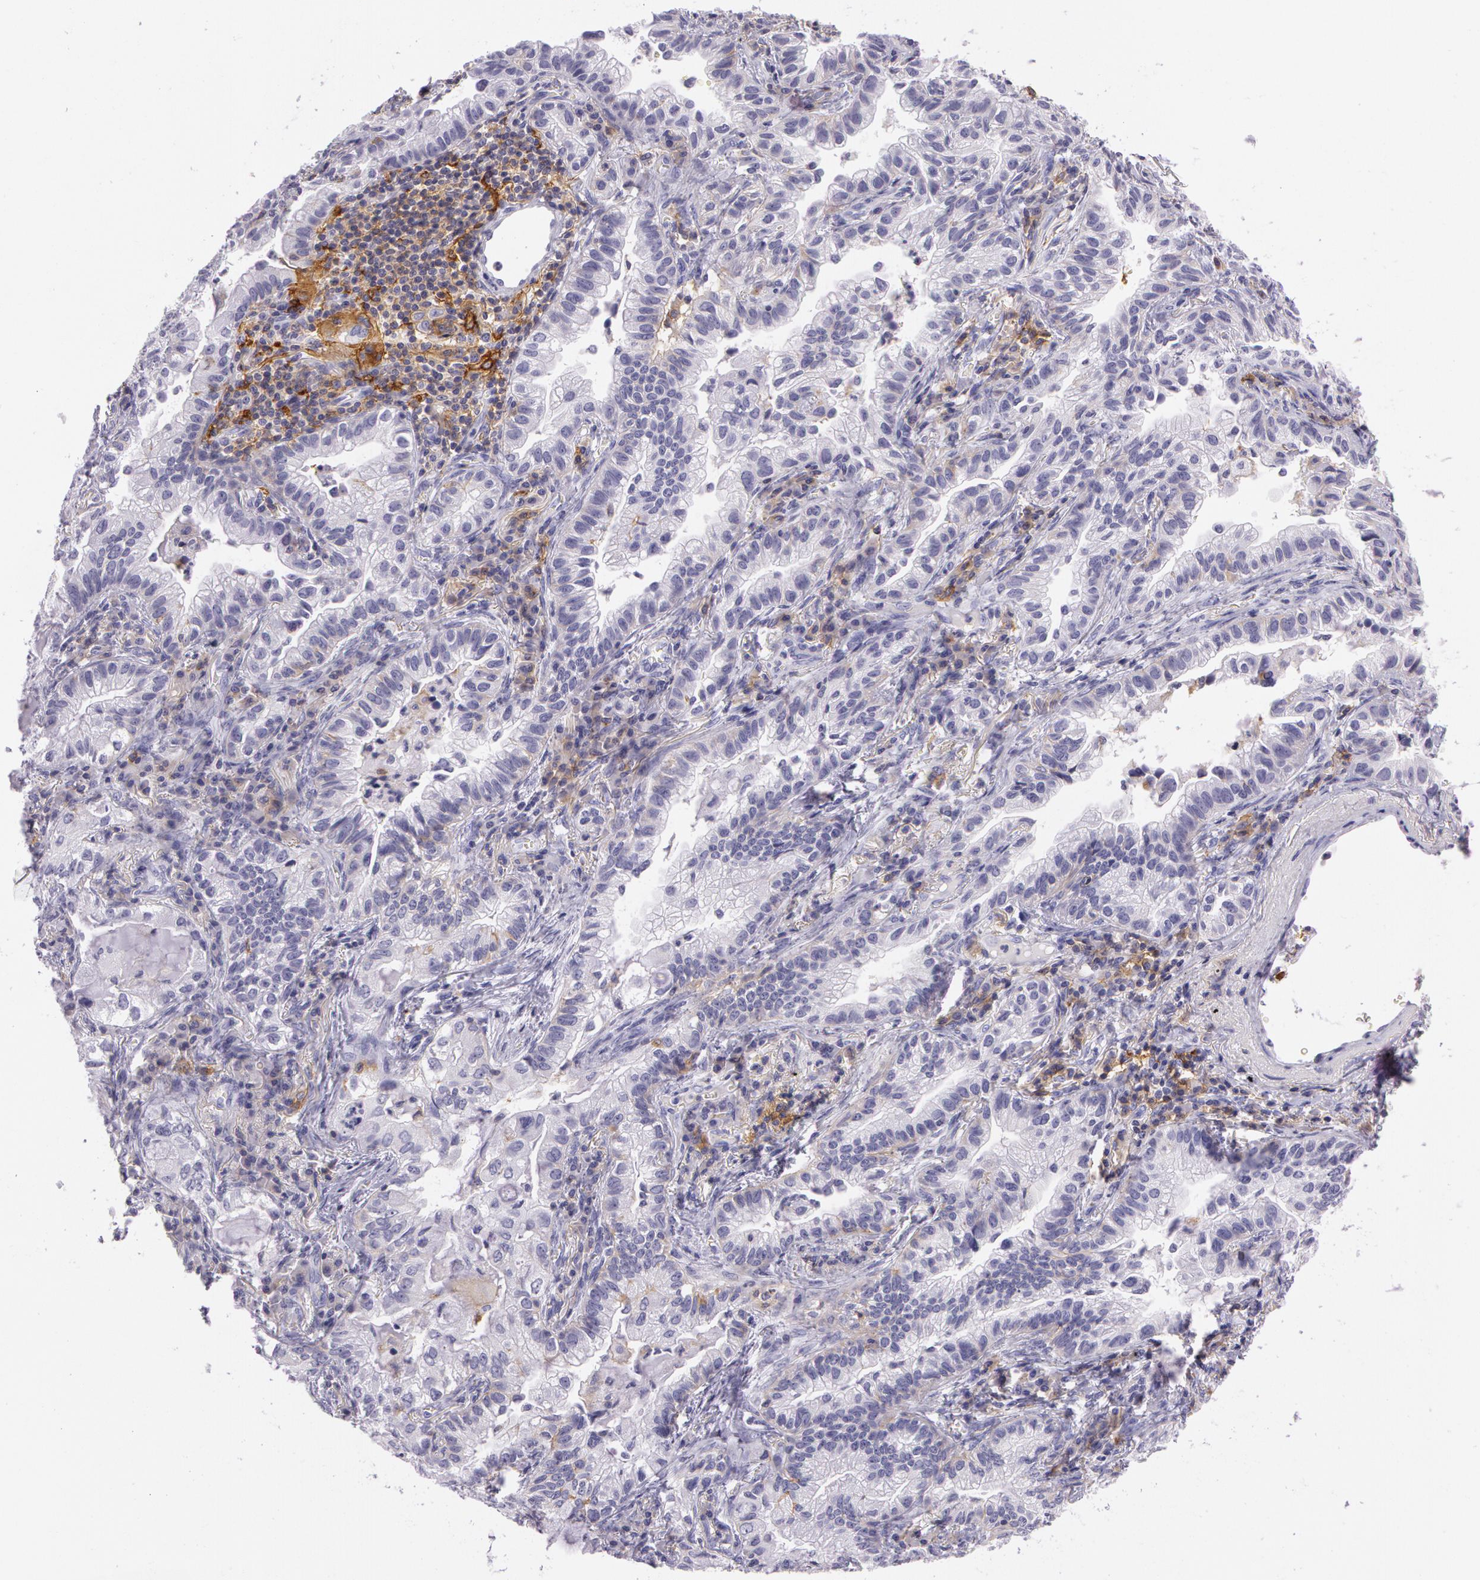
{"staining": {"intensity": "weak", "quantity": "<25%", "location": "cytoplasmic/membranous"}, "tissue": "lung cancer", "cell_type": "Tumor cells", "image_type": "cancer", "snomed": [{"axis": "morphology", "description": "Adenocarcinoma, NOS"}, {"axis": "topography", "description": "Lung"}], "caption": "DAB immunohistochemical staining of human lung cancer demonstrates no significant positivity in tumor cells. The staining is performed using DAB (3,3'-diaminobenzidine) brown chromogen with nuclei counter-stained in using hematoxylin.", "gene": "LY75", "patient": {"sex": "female", "age": 50}}